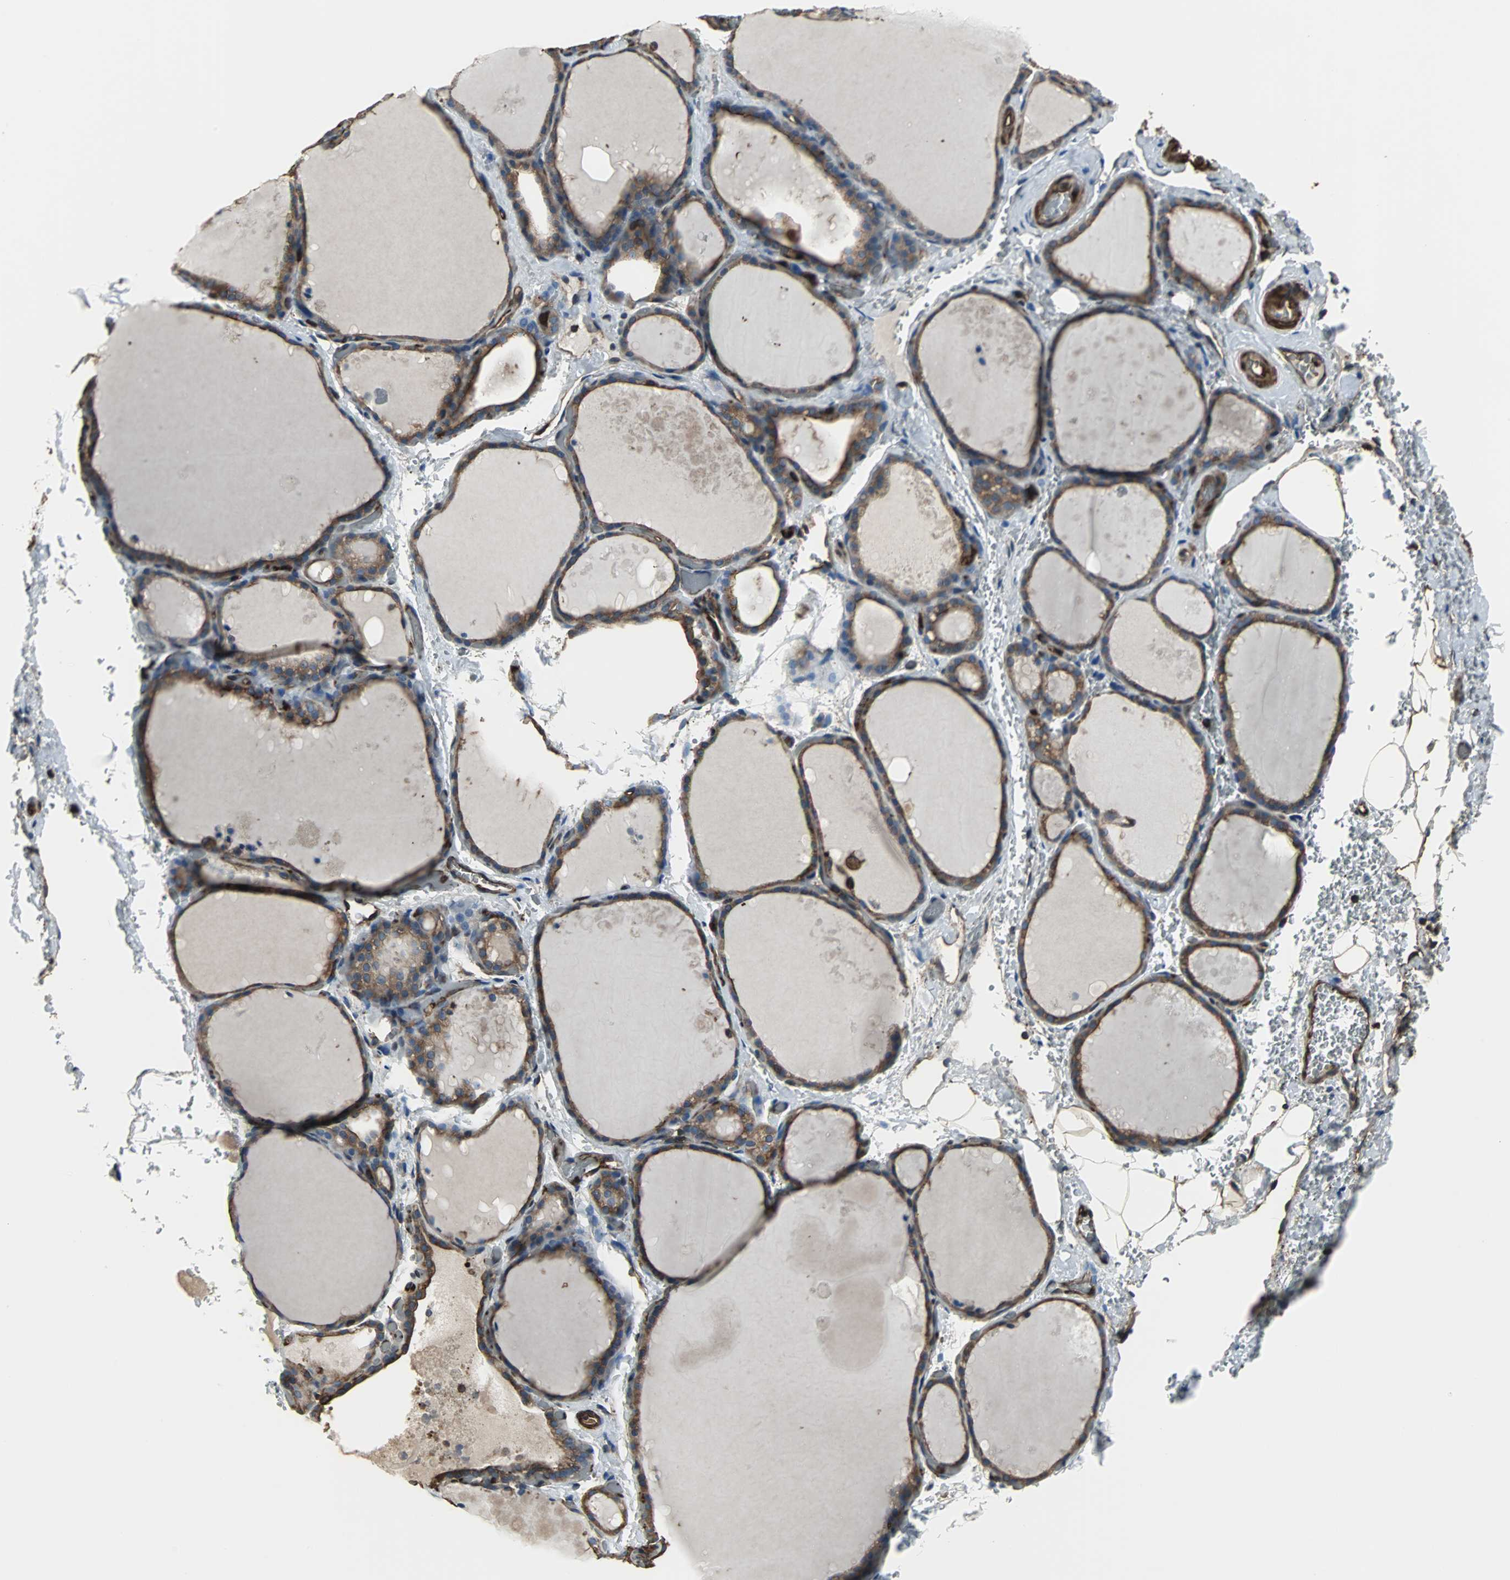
{"staining": {"intensity": "strong", "quantity": ">75%", "location": "cytoplasmic/membranous"}, "tissue": "thyroid gland", "cell_type": "Glandular cells", "image_type": "normal", "snomed": [{"axis": "morphology", "description": "Normal tissue, NOS"}, {"axis": "topography", "description": "Thyroid gland"}], "caption": "This is an image of immunohistochemistry (IHC) staining of unremarkable thyroid gland, which shows strong staining in the cytoplasmic/membranous of glandular cells.", "gene": "ACTN1", "patient": {"sex": "male", "age": 61}}